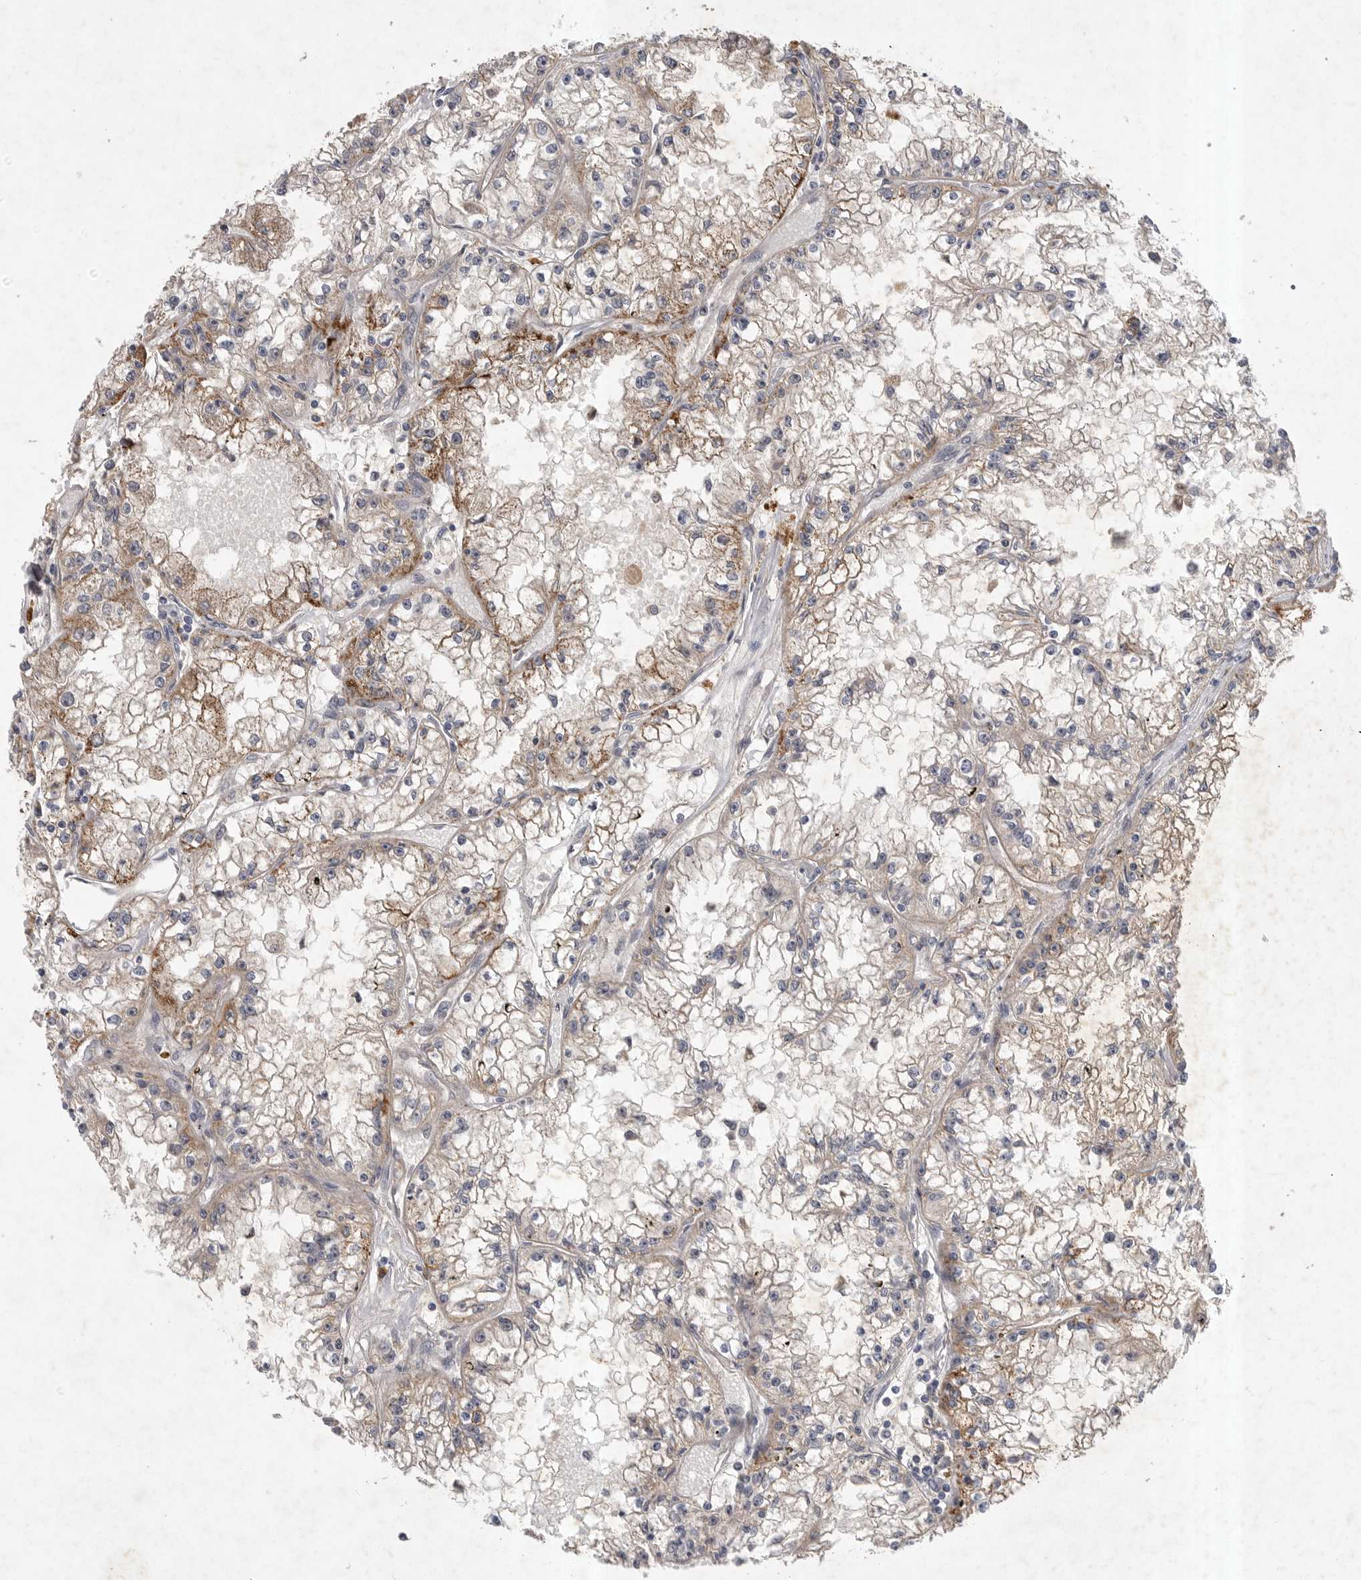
{"staining": {"intensity": "moderate", "quantity": "25%-75%", "location": "cytoplasmic/membranous"}, "tissue": "renal cancer", "cell_type": "Tumor cells", "image_type": "cancer", "snomed": [{"axis": "morphology", "description": "Adenocarcinoma, NOS"}, {"axis": "topography", "description": "Kidney"}], "caption": "Brown immunohistochemical staining in human renal adenocarcinoma displays moderate cytoplasmic/membranous positivity in approximately 25%-75% of tumor cells. (DAB IHC, brown staining for protein, blue staining for nuclei).", "gene": "DHDDS", "patient": {"sex": "male", "age": 56}}